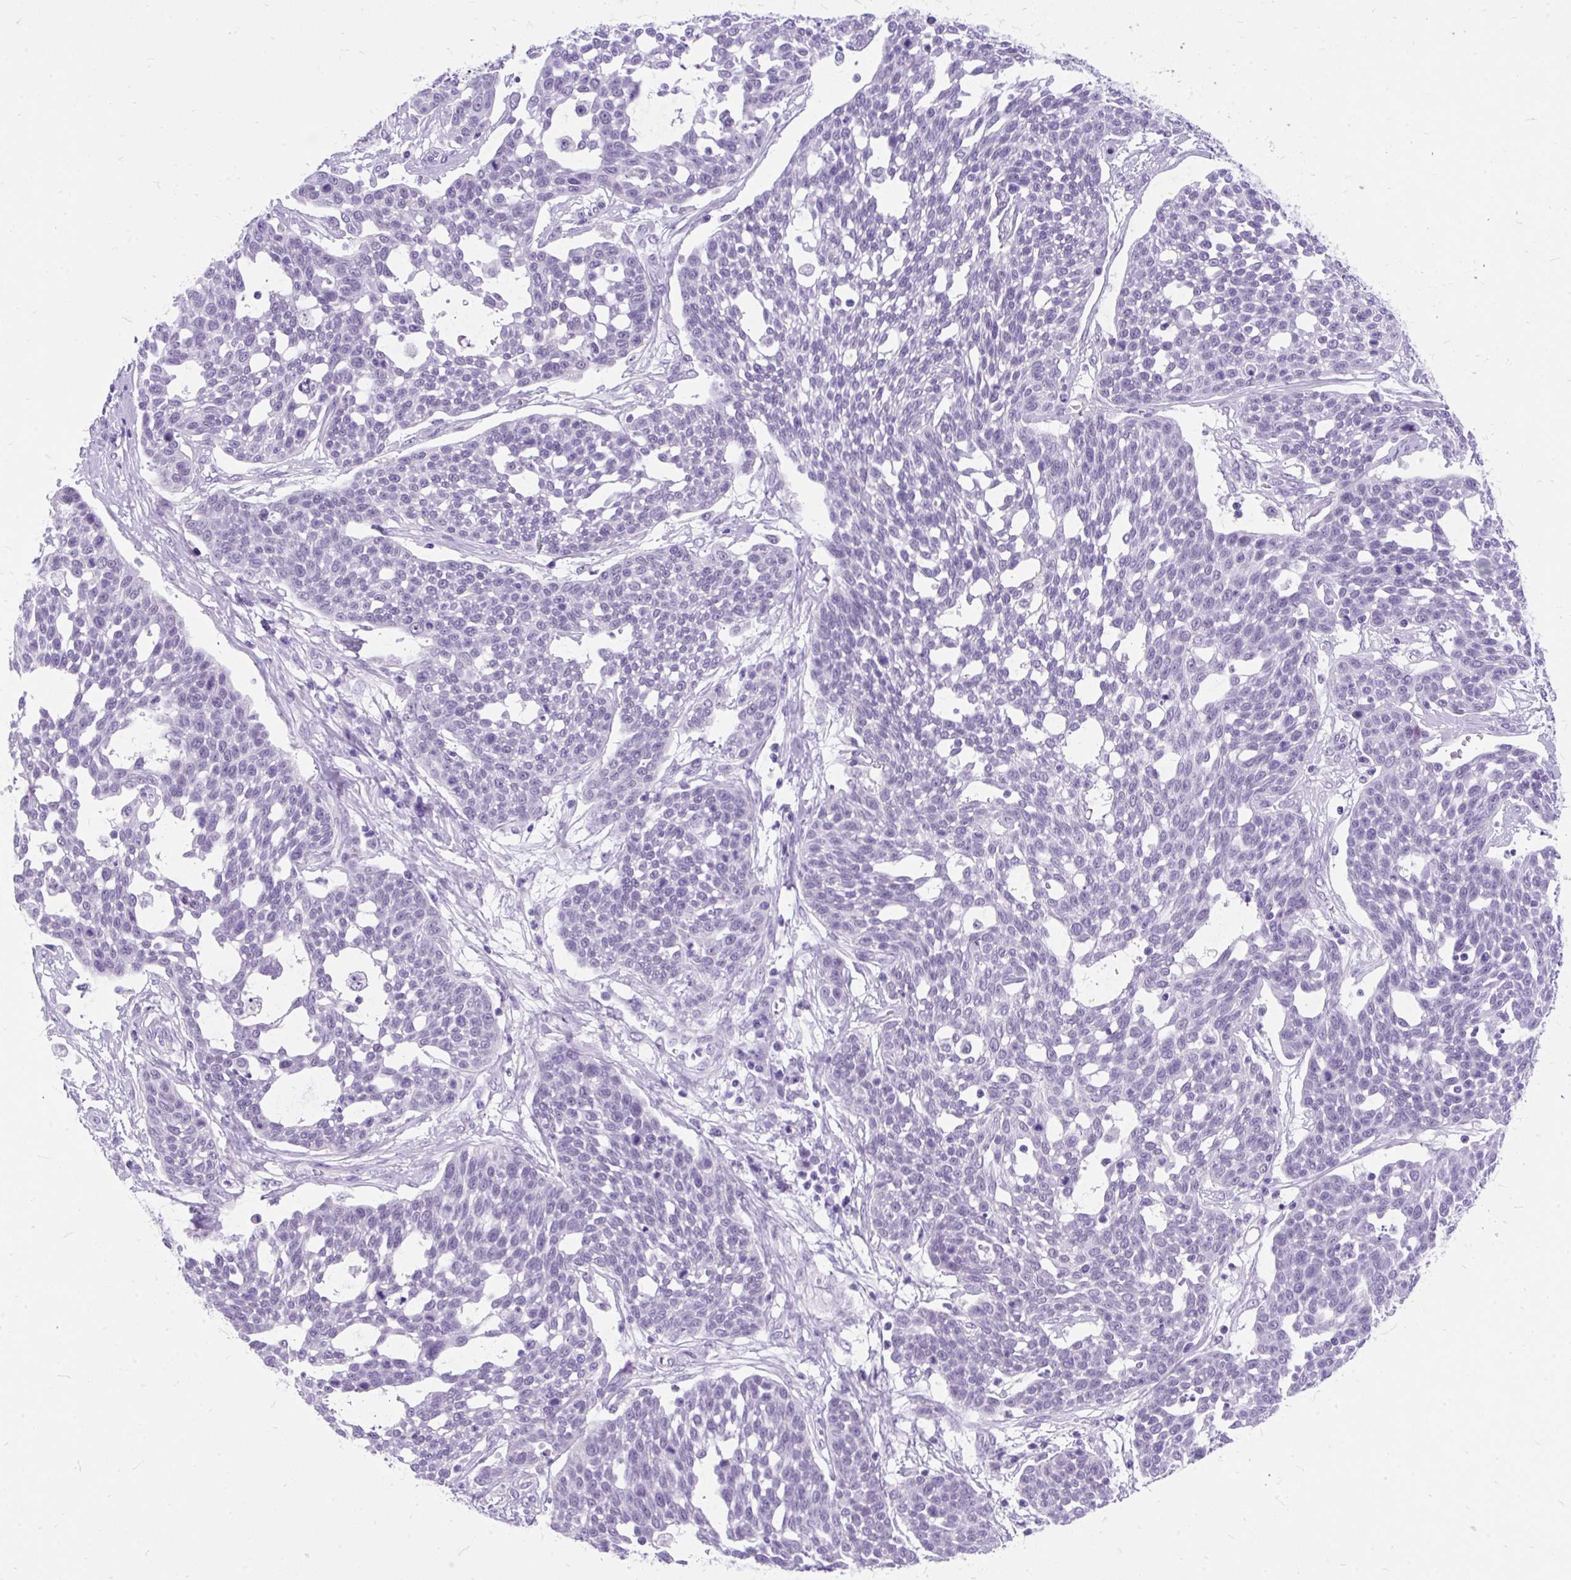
{"staining": {"intensity": "negative", "quantity": "none", "location": "none"}, "tissue": "cervical cancer", "cell_type": "Tumor cells", "image_type": "cancer", "snomed": [{"axis": "morphology", "description": "Squamous cell carcinoma, NOS"}, {"axis": "topography", "description": "Cervix"}], "caption": "Human cervical cancer stained for a protein using immunohistochemistry shows no staining in tumor cells.", "gene": "SCGB1A1", "patient": {"sex": "female", "age": 34}}